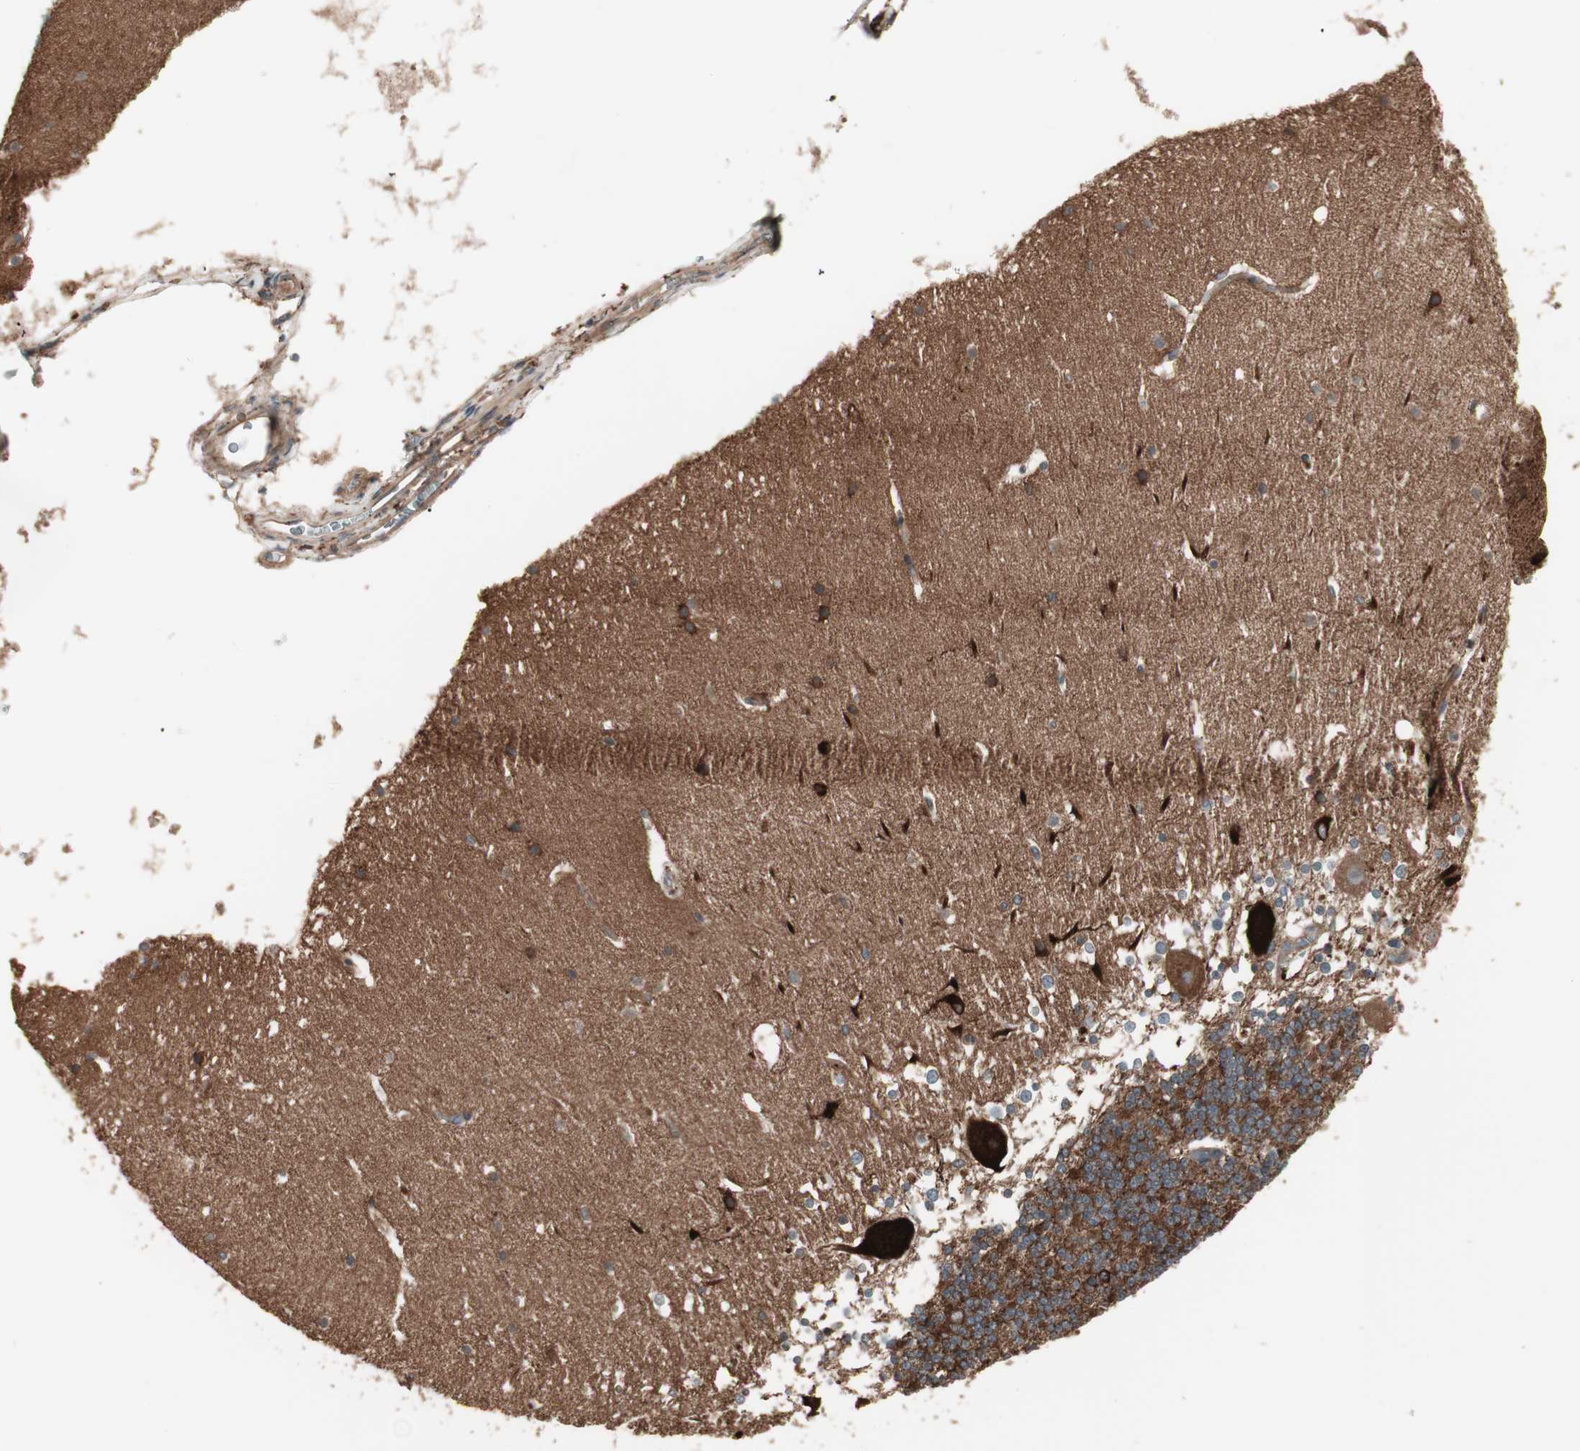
{"staining": {"intensity": "moderate", "quantity": "25%-75%", "location": "cytoplasmic/membranous"}, "tissue": "cerebellum", "cell_type": "Cells in granular layer", "image_type": "normal", "snomed": [{"axis": "morphology", "description": "Normal tissue, NOS"}, {"axis": "topography", "description": "Cerebellum"}], "caption": "Cells in granular layer demonstrate moderate cytoplasmic/membranous staining in approximately 25%-75% of cells in benign cerebellum.", "gene": "TFPI", "patient": {"sex": "female", "age": 19}}